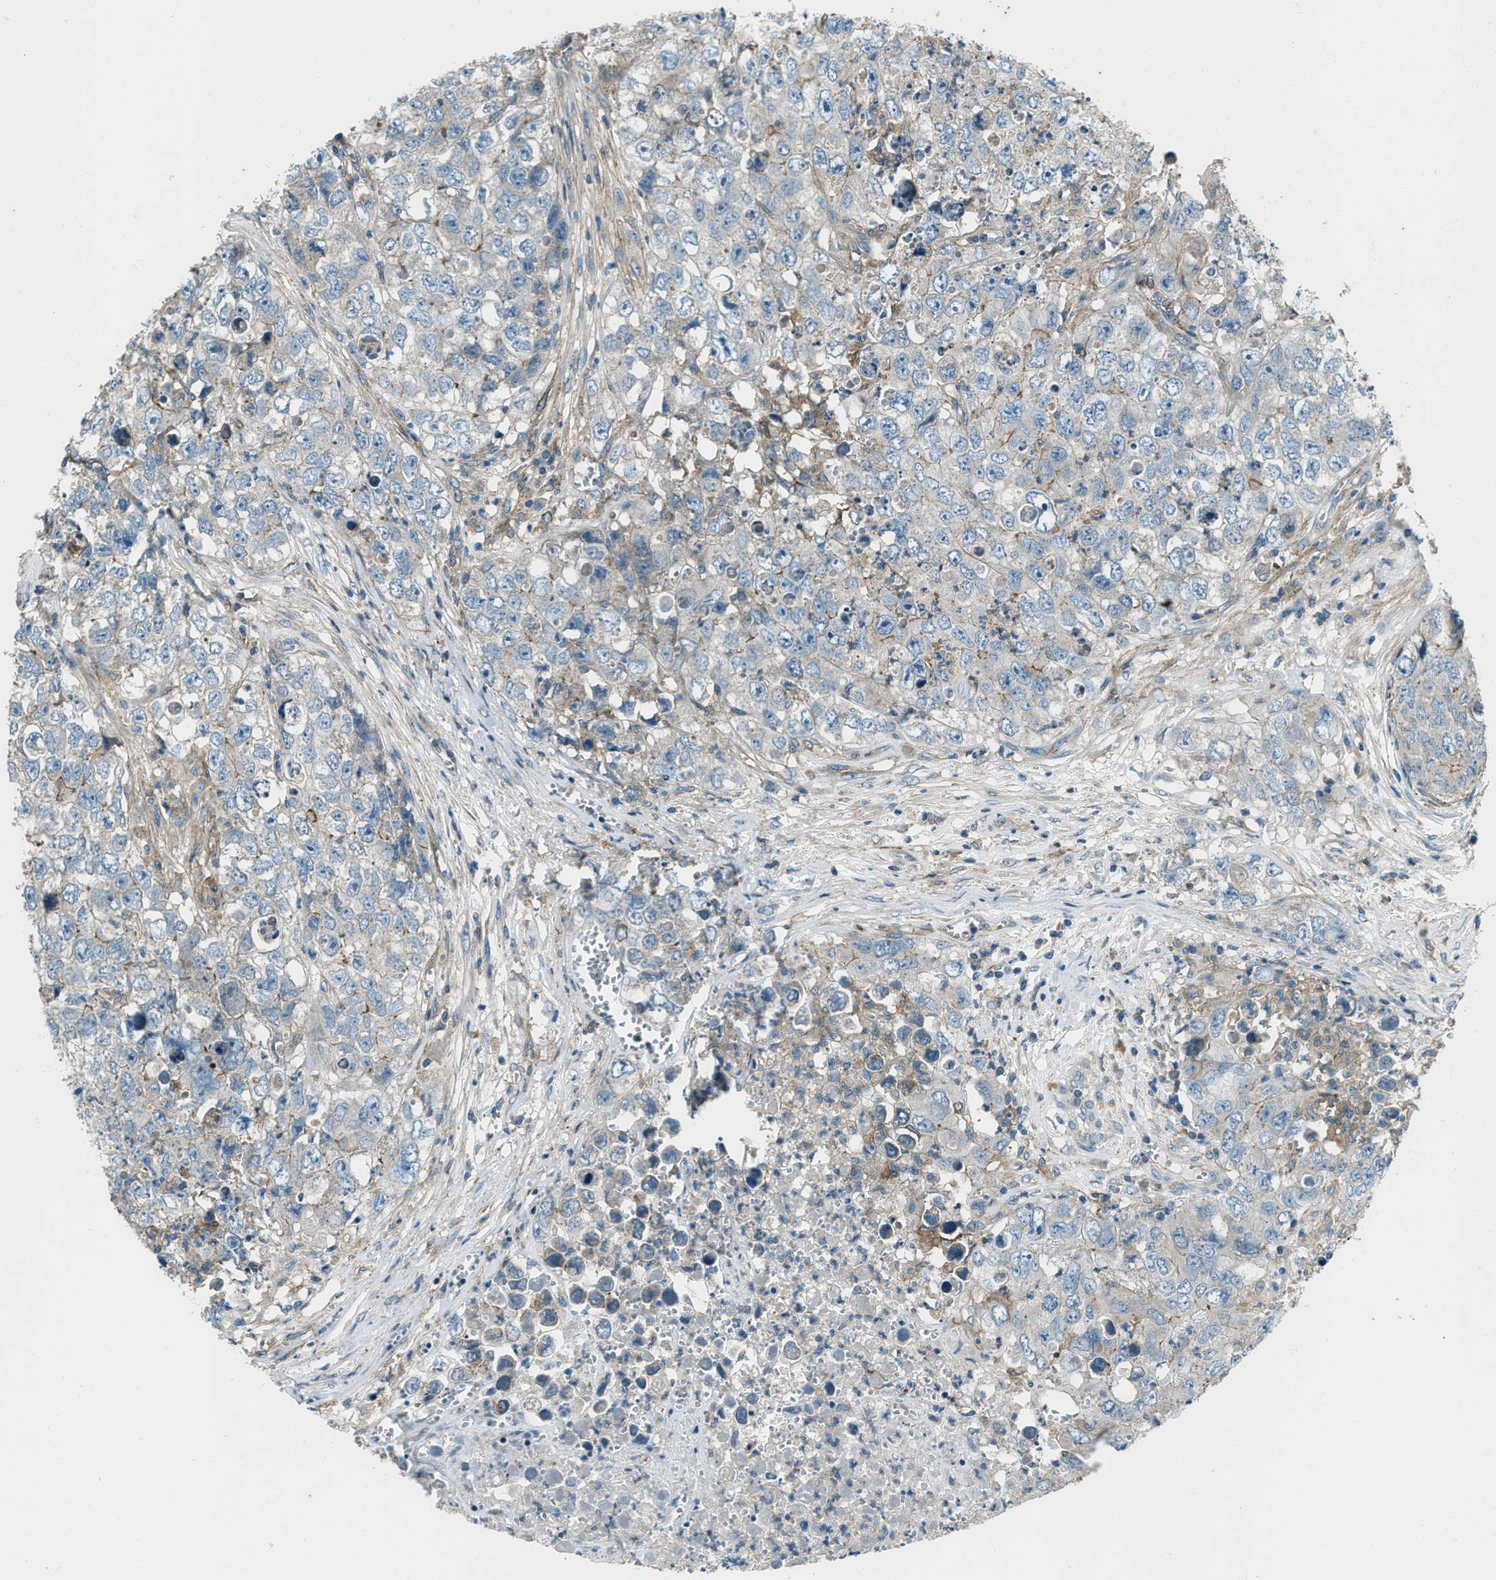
{"staining": {"intensity": "moderate", "quantity": "<25%", "location": "cytoplasmic/membranous"}, "tissue": "testis cancer", "cell_type": "Tumor cells", "image_type": "cancer", "snomed": [{"axis": "morphology", "description": "Seminoma, NOS"}, {"axis": "morphology", "description": "Carcinoma, Embryonal, NOS"}, {"axis": "topography", "description": "Testis"}], "caption": "A high-resolution histopathology image shows IHC staining of testis cancer (embryonal carcinoma), which displays moderate cytoplasmic/membranous expression in approximately <25% of tumor cells.", "gene": "SVIL", "patient": {"sex": "male", "age": 43}}